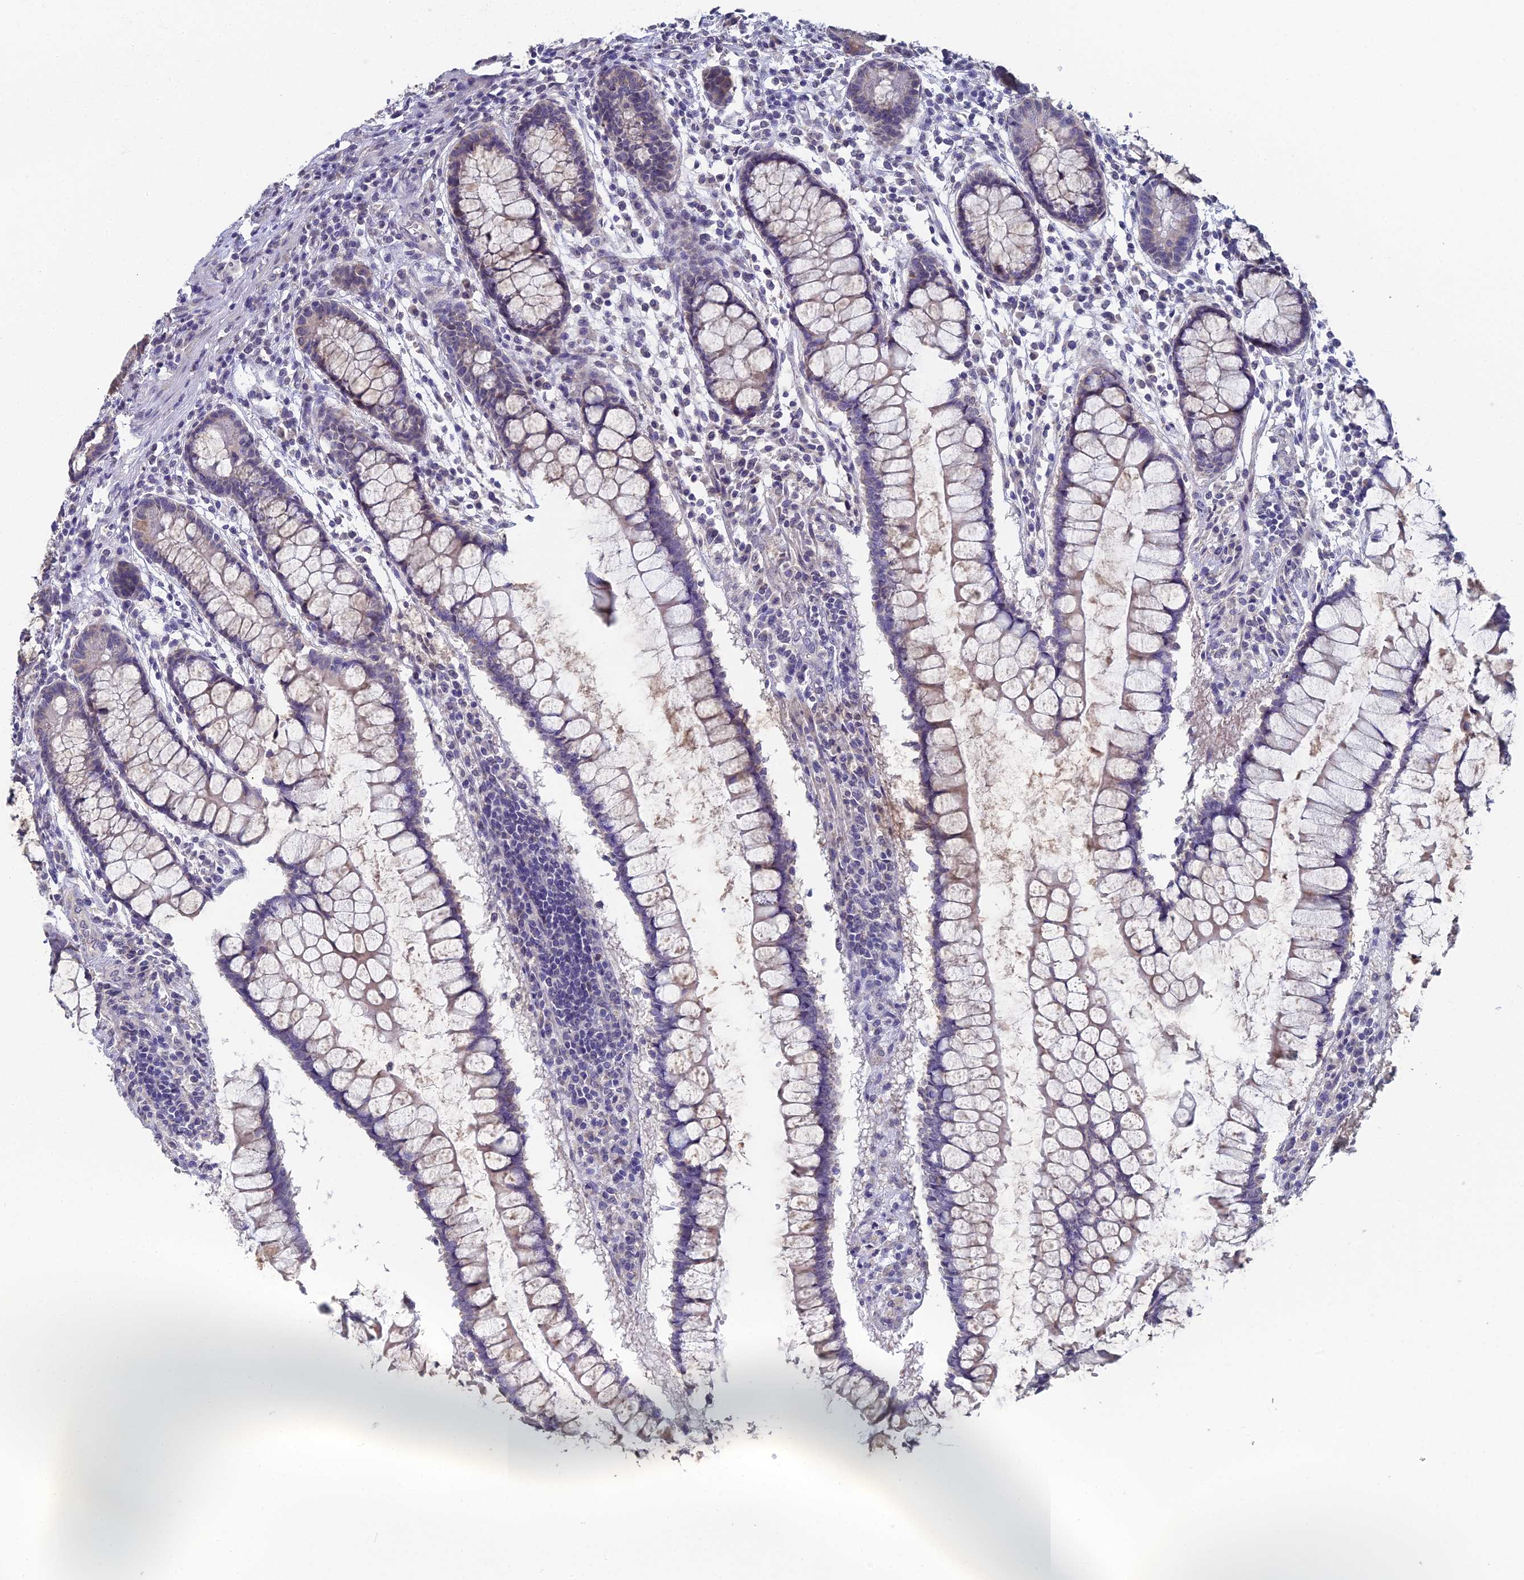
{"staining": {"intensity": "negative", "quantity": "none", "location": "none"}, "tissue": "colon", "cell_type": "Endothelial cells", "image_type": "normal", "snomed": [{"axis": "morphology", "description": "Normal tissue, NOS"}, {"axis": "morphology", "description": "Adenocarcinoma, NOS"}, {"axis": "topography", "description": "Colon"}], "caption": "IHC photomicrograph of normal colon: human colon stained with DAB (3,3'-diaminobenzidine) demonstrates no significant protein positivity in endothelial cells.", "gene": "PRR22", "patient": {"sex": "female", "age": 55}}